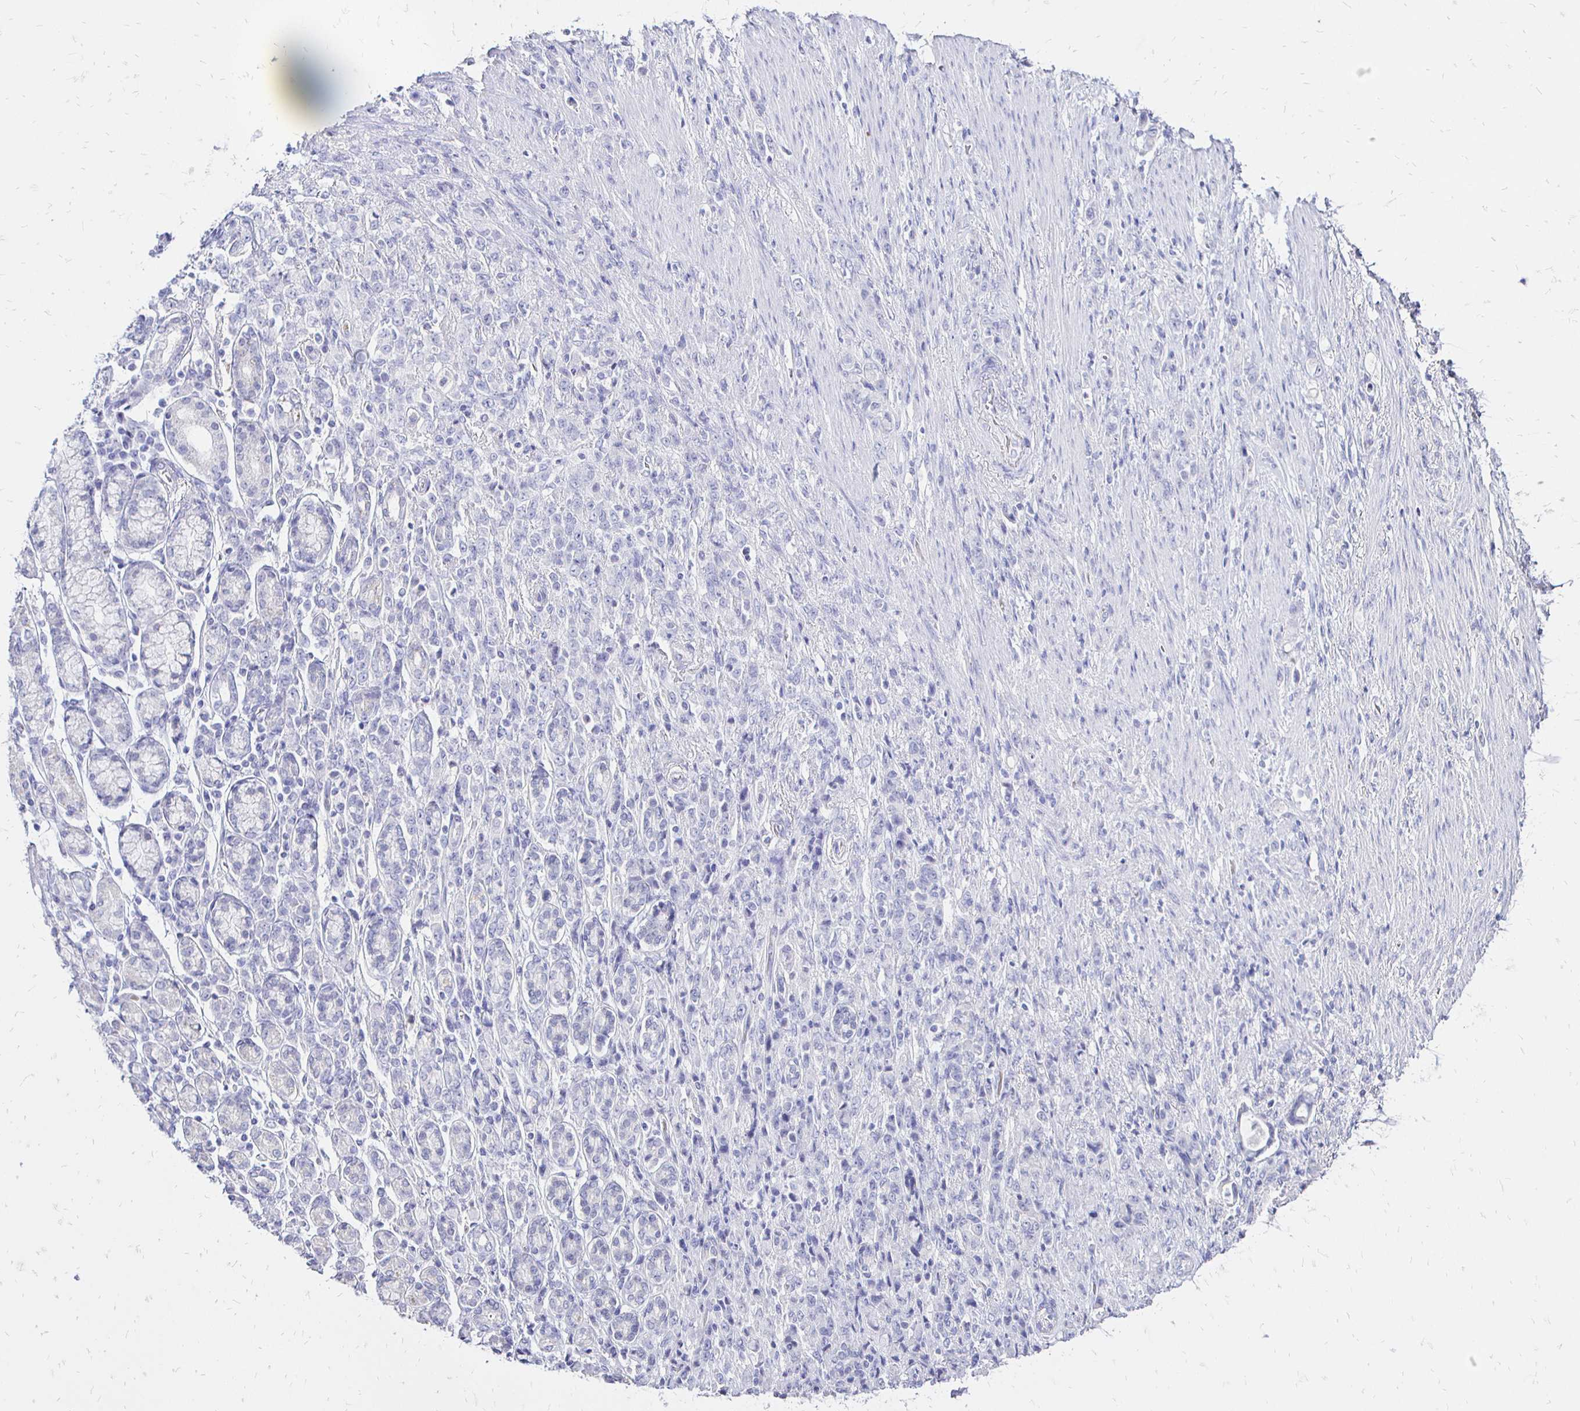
{"staining": {"intensity": "negative", "quantity": "none", "location": "none"}, "tissue": "stomach cancer", "cell_type": "Tumor cells", "image_type": "cancer", "snomed": [{"axis": "morphology", "description": "Adenocarcinoma, NOS"}, {"axis": "topography", "description": "Stomach"}], "caption": "DAB immunohistochemical staining of human stomach cancer (adenocarcinoma) demonstrates no significant expression in tumor cells.", "gene": "IRGC", "patient": {"sex": "female", "age": 79}}